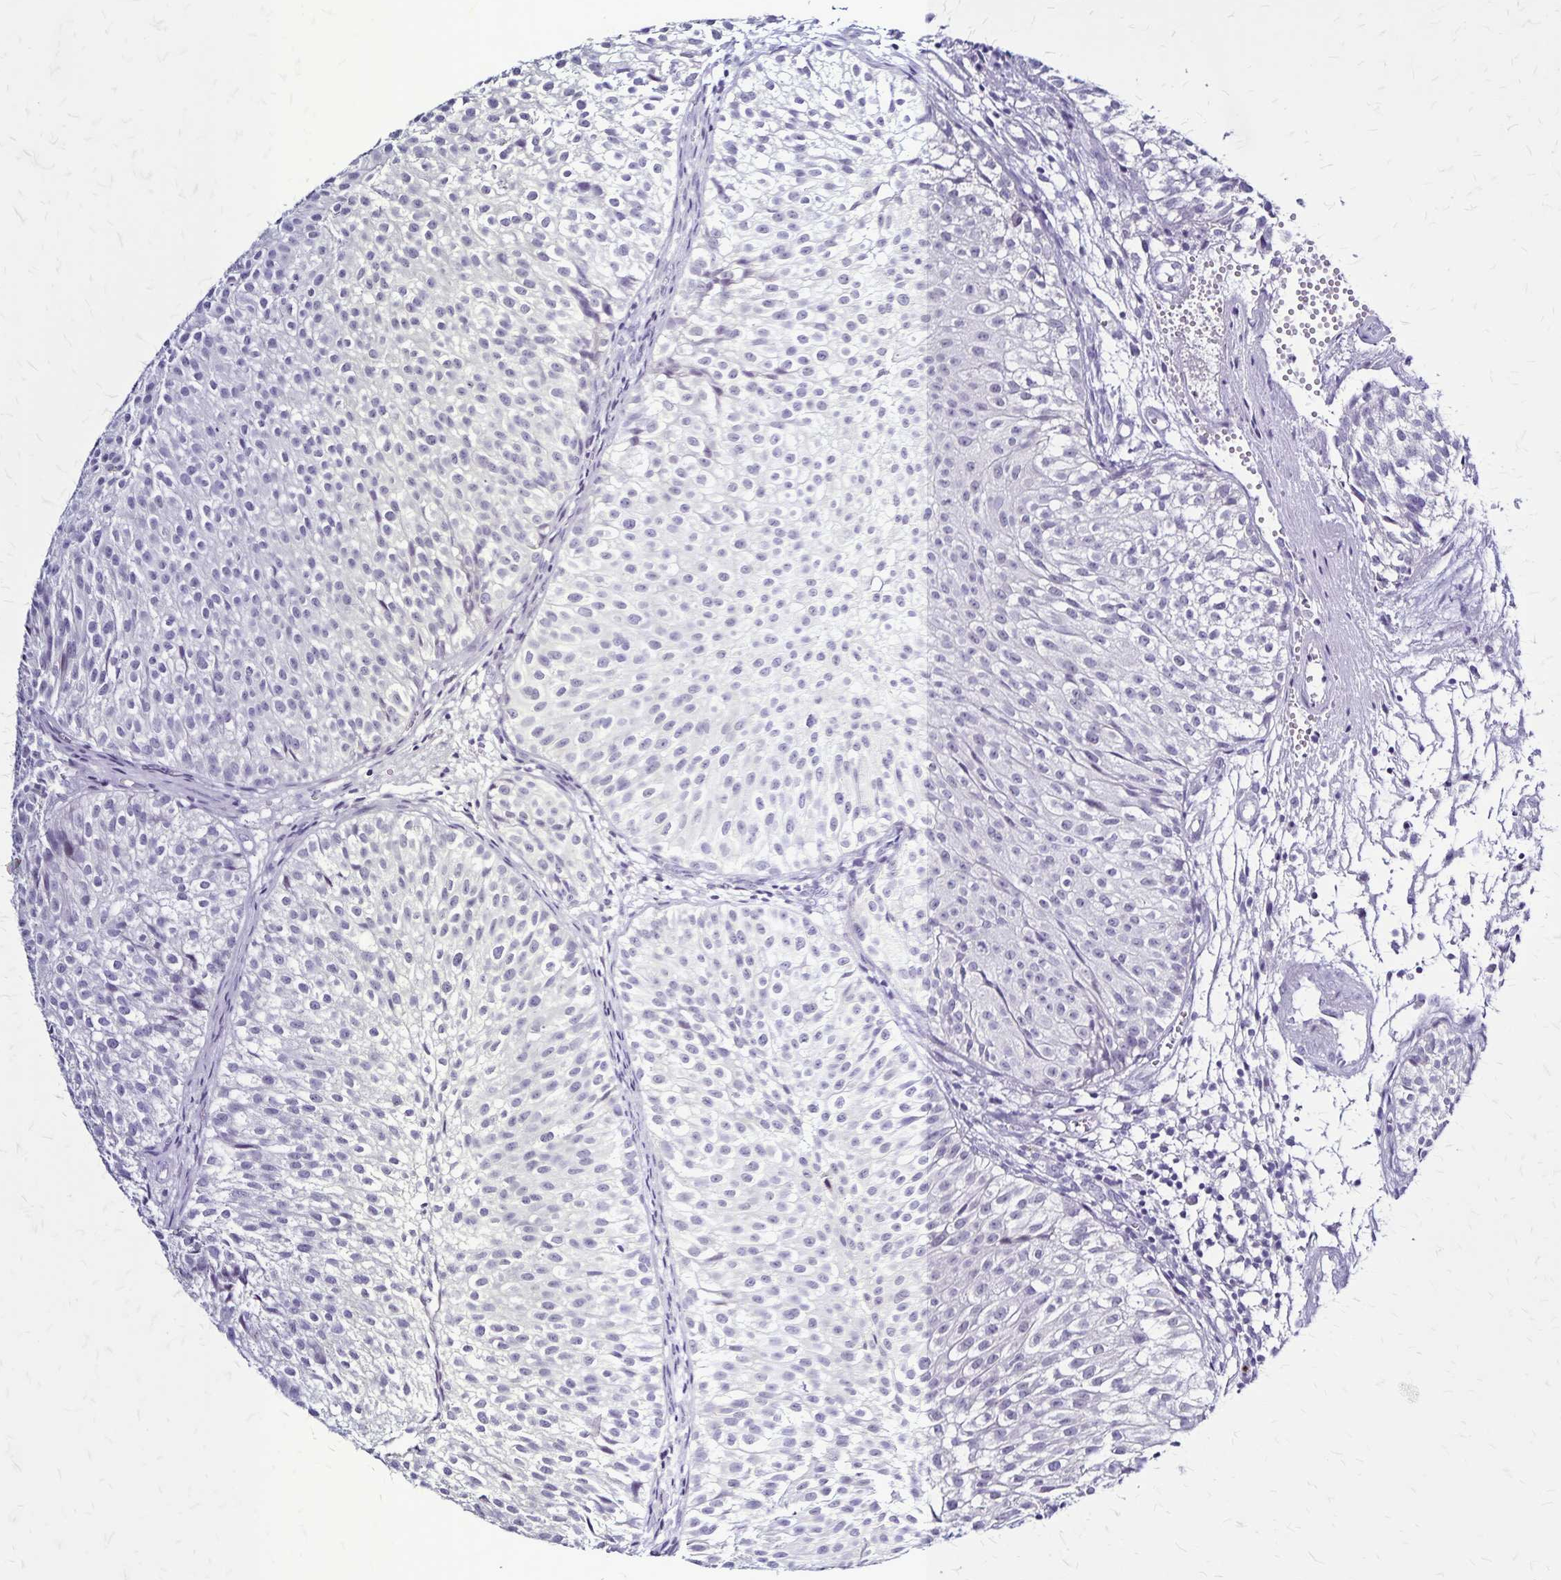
{"staining": {"intensity": "negative", "quantity": "none", "location": "none"}, "tissue": "urothelial cancer", "cell_type": "Tumor cells", "image_type": "cancer", "snomed": [{"axis": "morphology", "description": "Urothelial carcinoma, Low grade"}, {"axis": "topography", "description": "Urinary bladder"}], "caption": "Tumor cells show no significant protein staining in urothelial cancer.", "gene": "PLXNA4", "patient": {"sex": "male", "age": 70}}